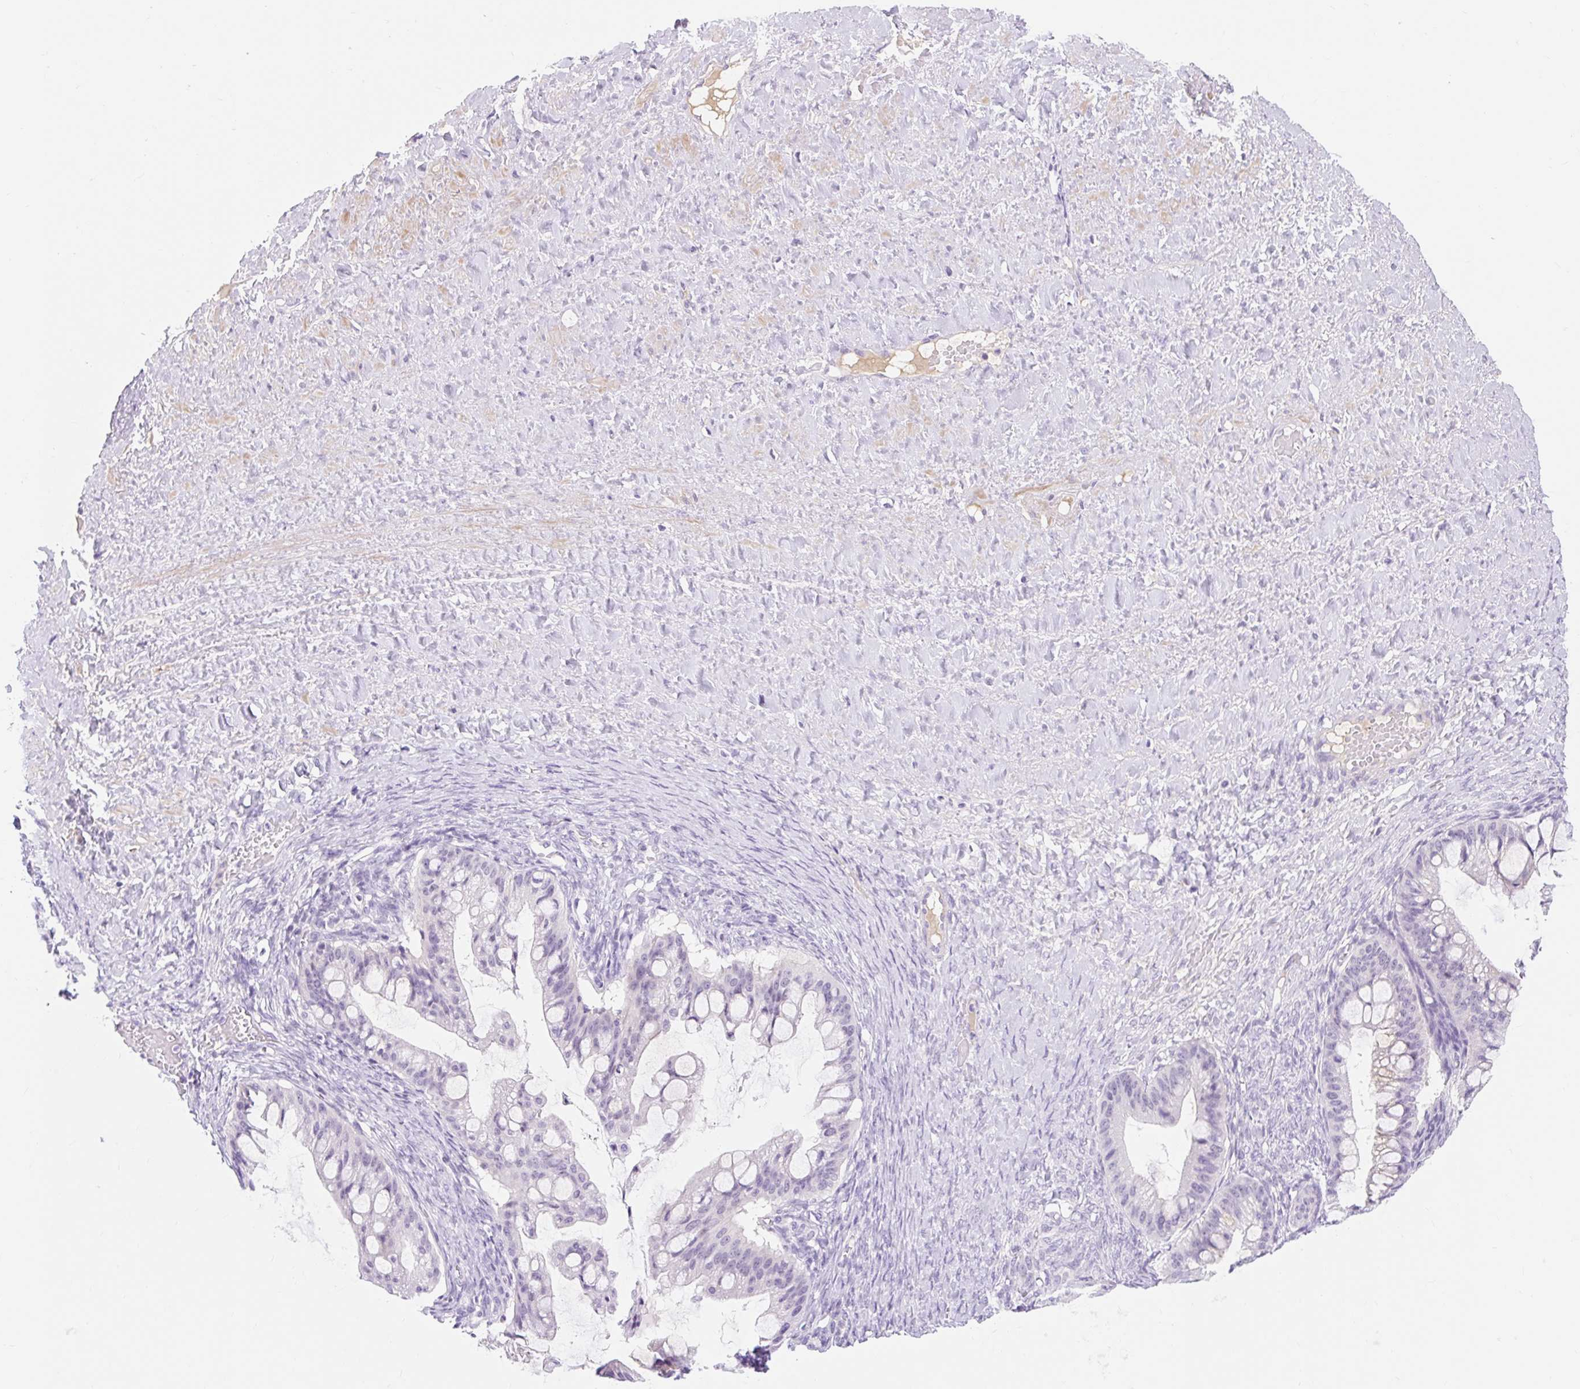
{"staining": {"intensity": "negative", "quantity": "none", "location": "none"}, "tissue": "ovarian cancer", "cell_type": "Tumor cells", "image_type": "cancer", "snomed": [{"axis": "morphology", "description": "Cystadenocarcinoma, mucinous, NOS"}, {"axis": "topography", "description": "Ovary"}], "caption": "Tumor cells show no significant staining in ovarian cancer.", "gene": "SLC28A1", "patient": {"sex": "female", "age": 73}}